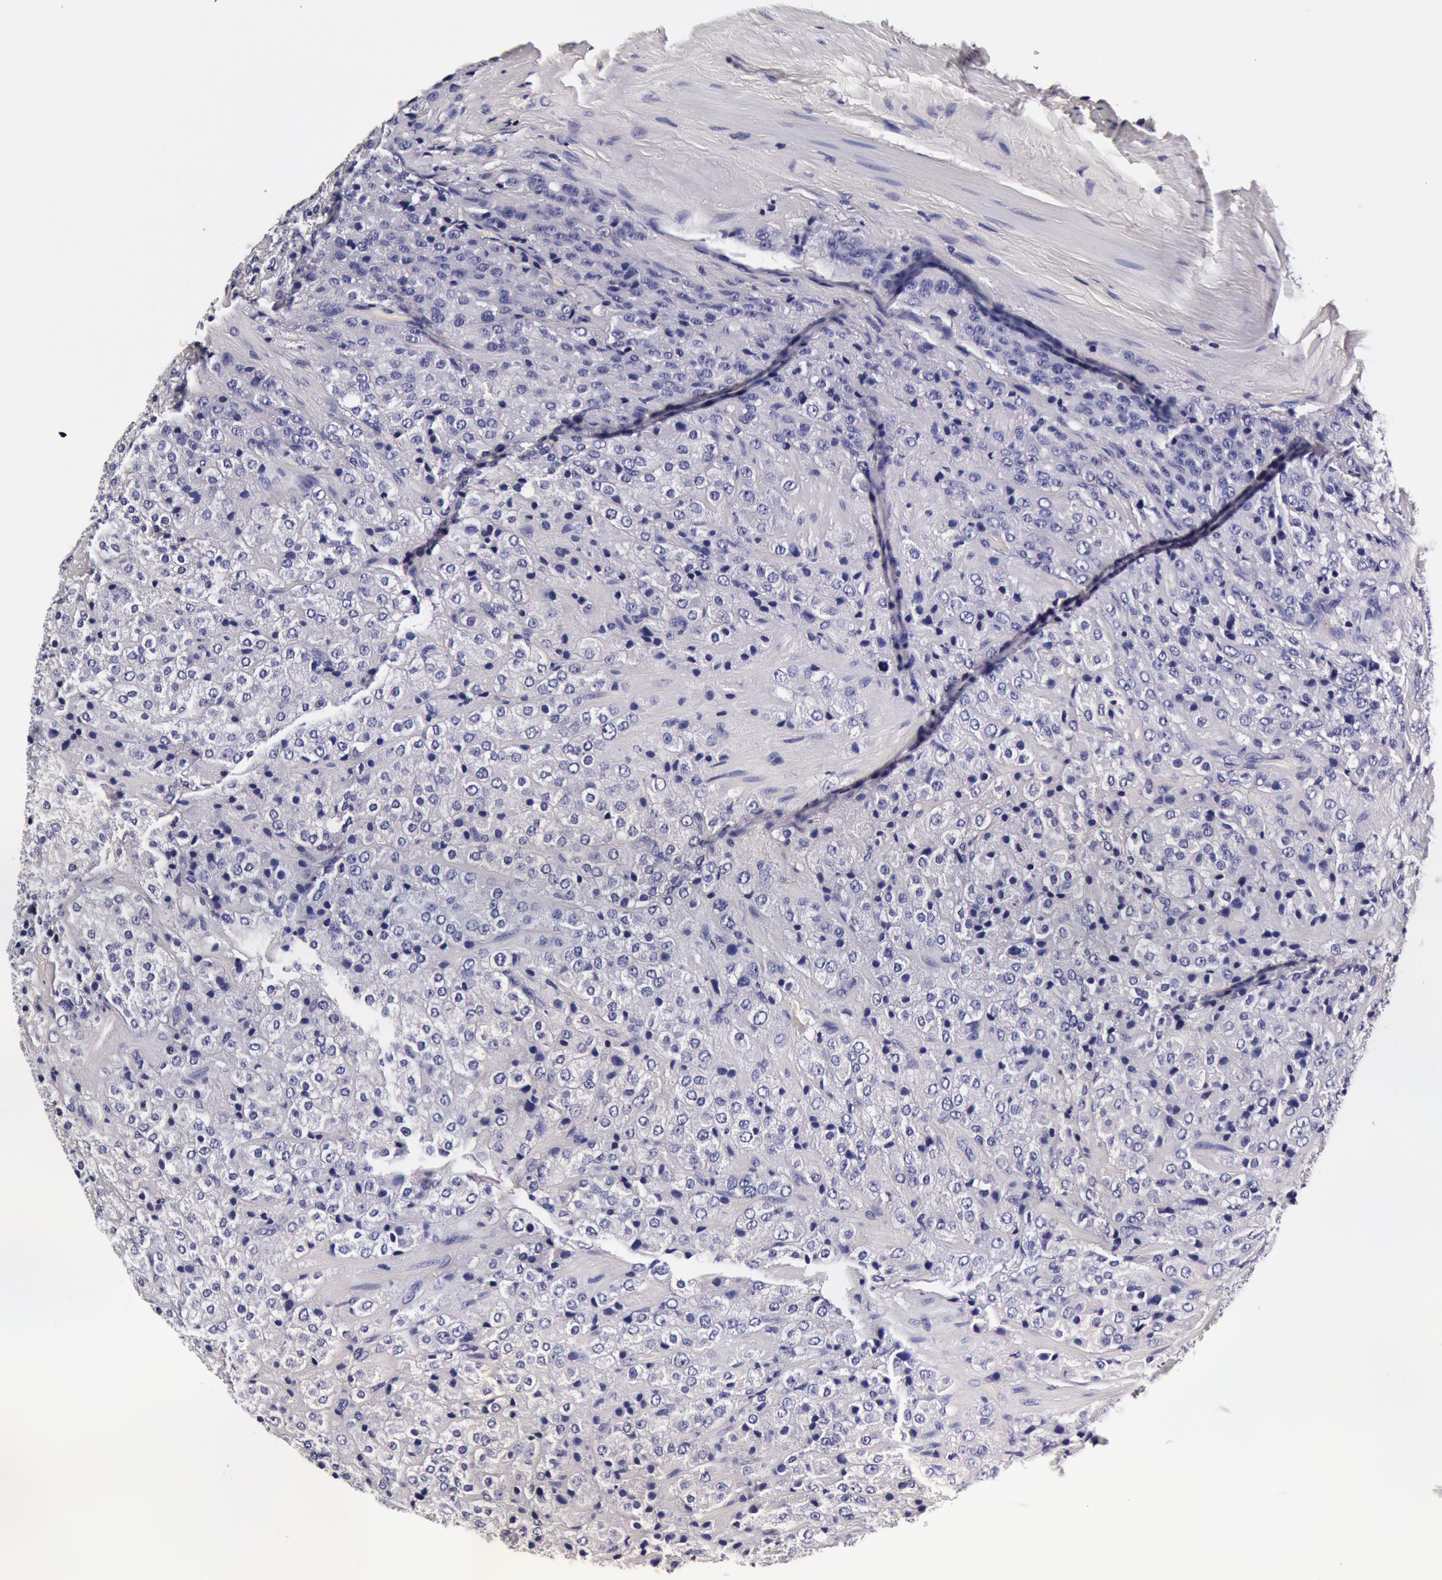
{"staining": {"intensity": "negative", "quantity": "none", "location": "none"}, "tissue": "prostate cancer", "cell_type": "Tumor cells", "image_type": "cancer", "snomed": [{"axis": "morphology", "description": "Adenocarcinoma, Medium grade"}, {"axis": "topography", "description": "Prostate"}], "caption": "The micrograph displays no staining of tumor cells in medium-grade adenocarcinoma (prostate).", "gene": "CCDC22", "patient": {"sex": "male", "age": 70}}